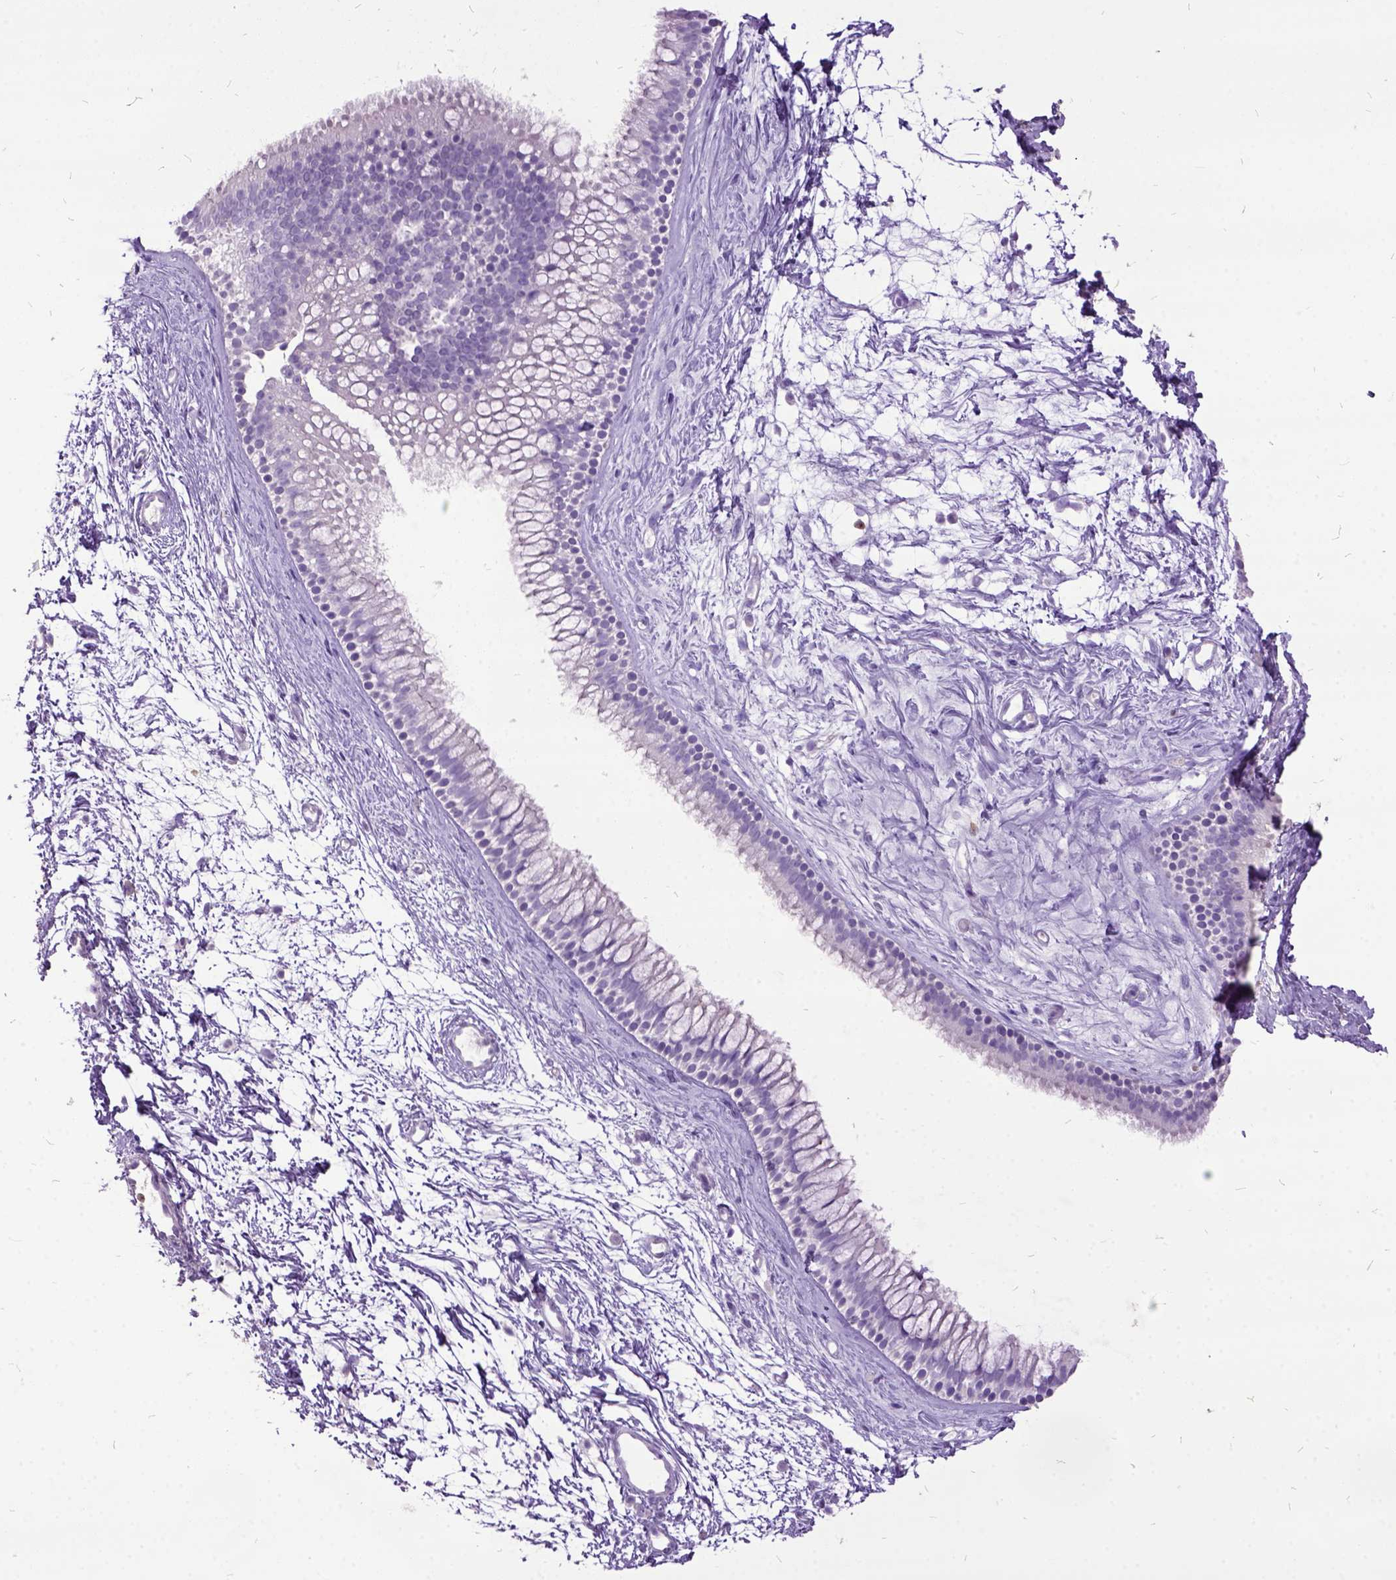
{"staining": {"intensity": "negative", "quantity": "none", "location": "none"}, "tissue": "nasopharynx", "cell_type": "Respiratory epithelial cells", "image_type": "normal", "snomed": [{"axis": "morphology", "description": "Normal tissue, NOS"}, {"axis": "topography", "description": "Nasopharynx"}], "caption": "Immunohistochemistry (IHC) micrograph of normal nasopharynx stained for a protein (brown), which exhibits no positivity in respiratory epithelial cells. (DAB (3,3'-diaminobenzidine) immunohistochemistry (IHC) with hematoxylin counter stain).", "gene": "MME", "patient": {"sex": "male", "age": 58}}